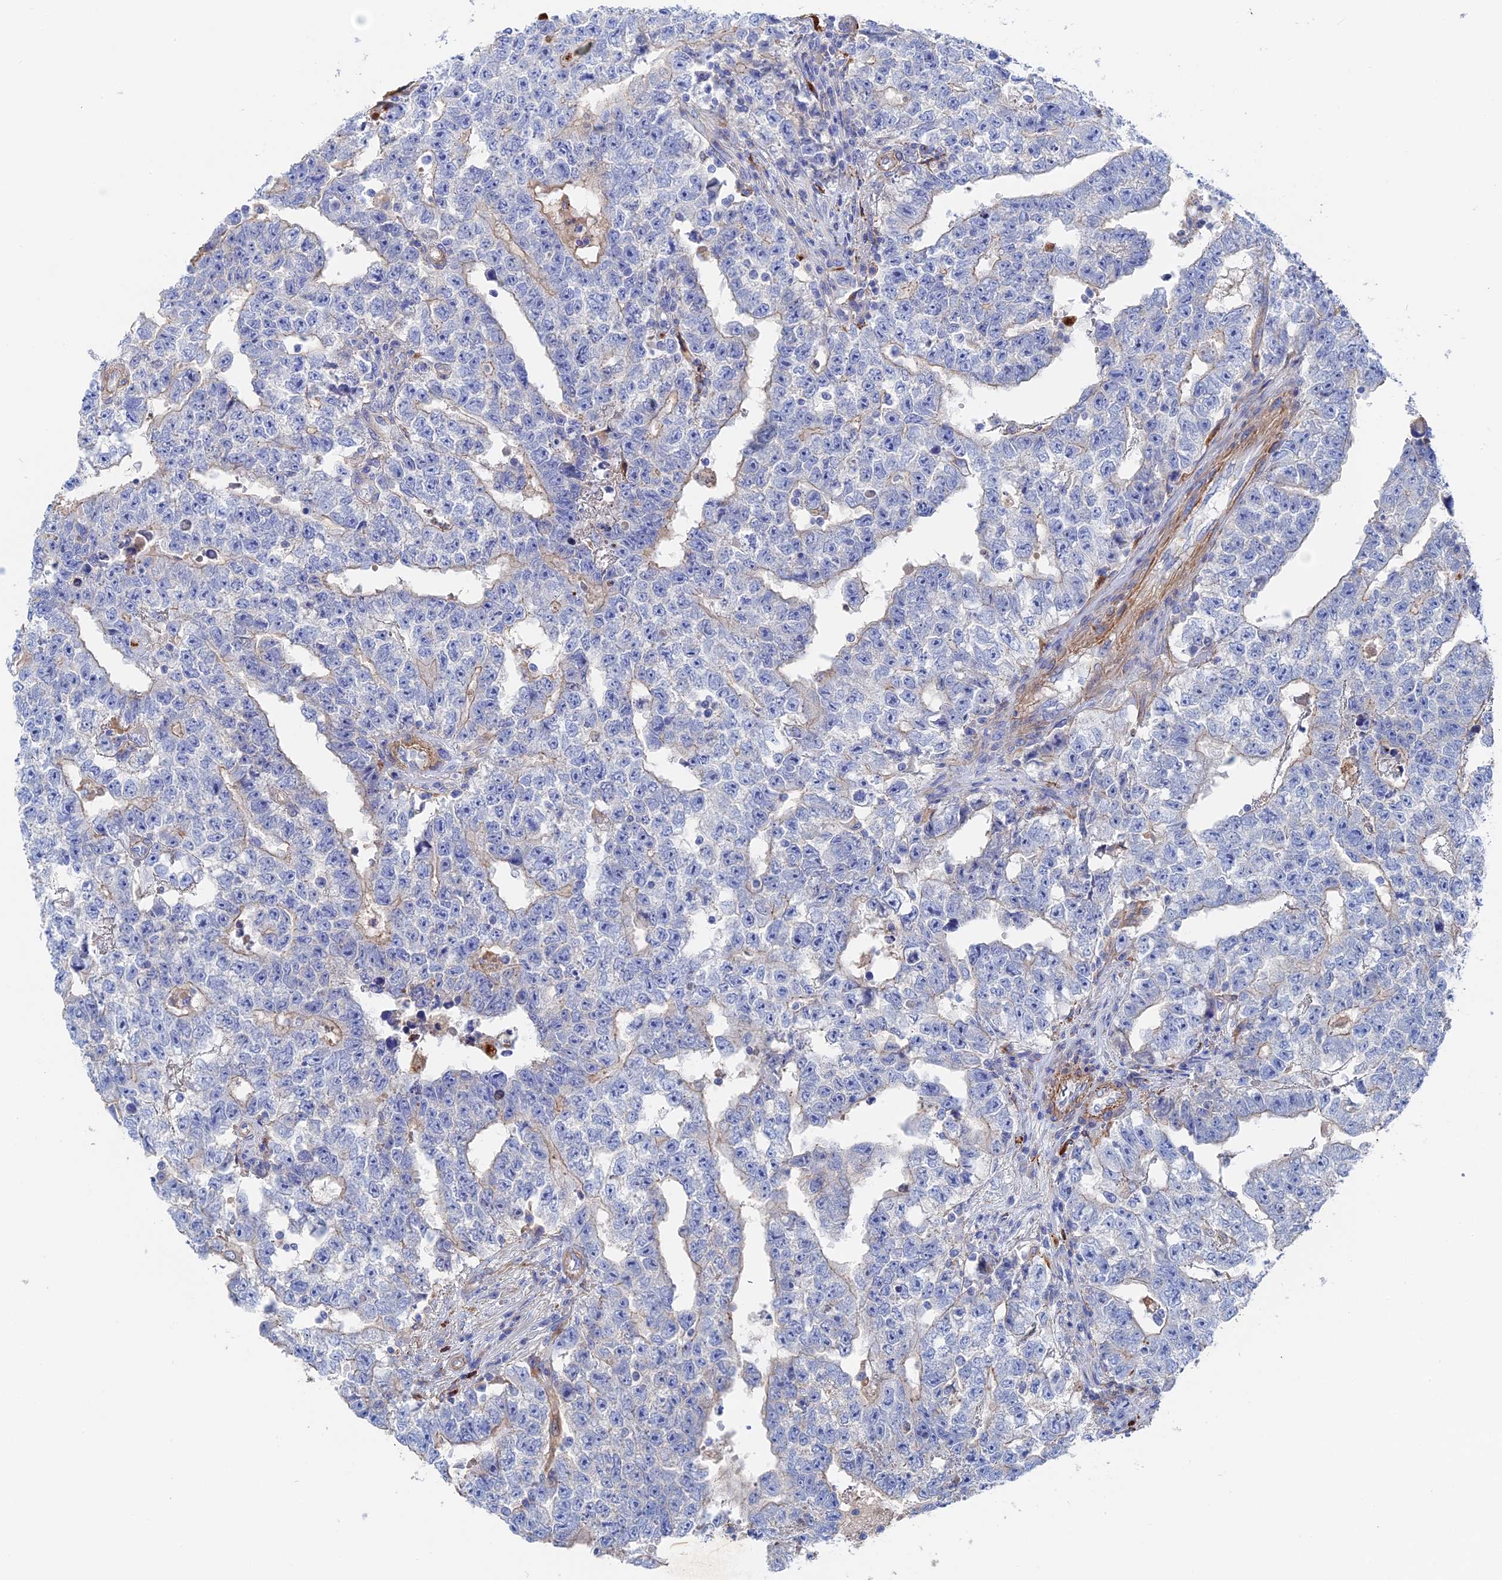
{"staining": {"intensity": "negative", "quantity": "none", "location": "none"}, "tissue": "testis cancer", "cell_type": "Tumor cells", "image_type": "cancer", "snomed": [{"axis": "morphology", "description": "Carcinoma, Embryonal, NOS"}, {"axis": "topography", "description": "Testis"}], "caption": "This image is of testis cancer (embryonal carcinoma) stained with IHC to label a protein in brown with the nuclei are counter-stained blue. There is no positivity in tumor cells.", "gene": "STRA6", "patient": {"sex": "male", "age": 25}}